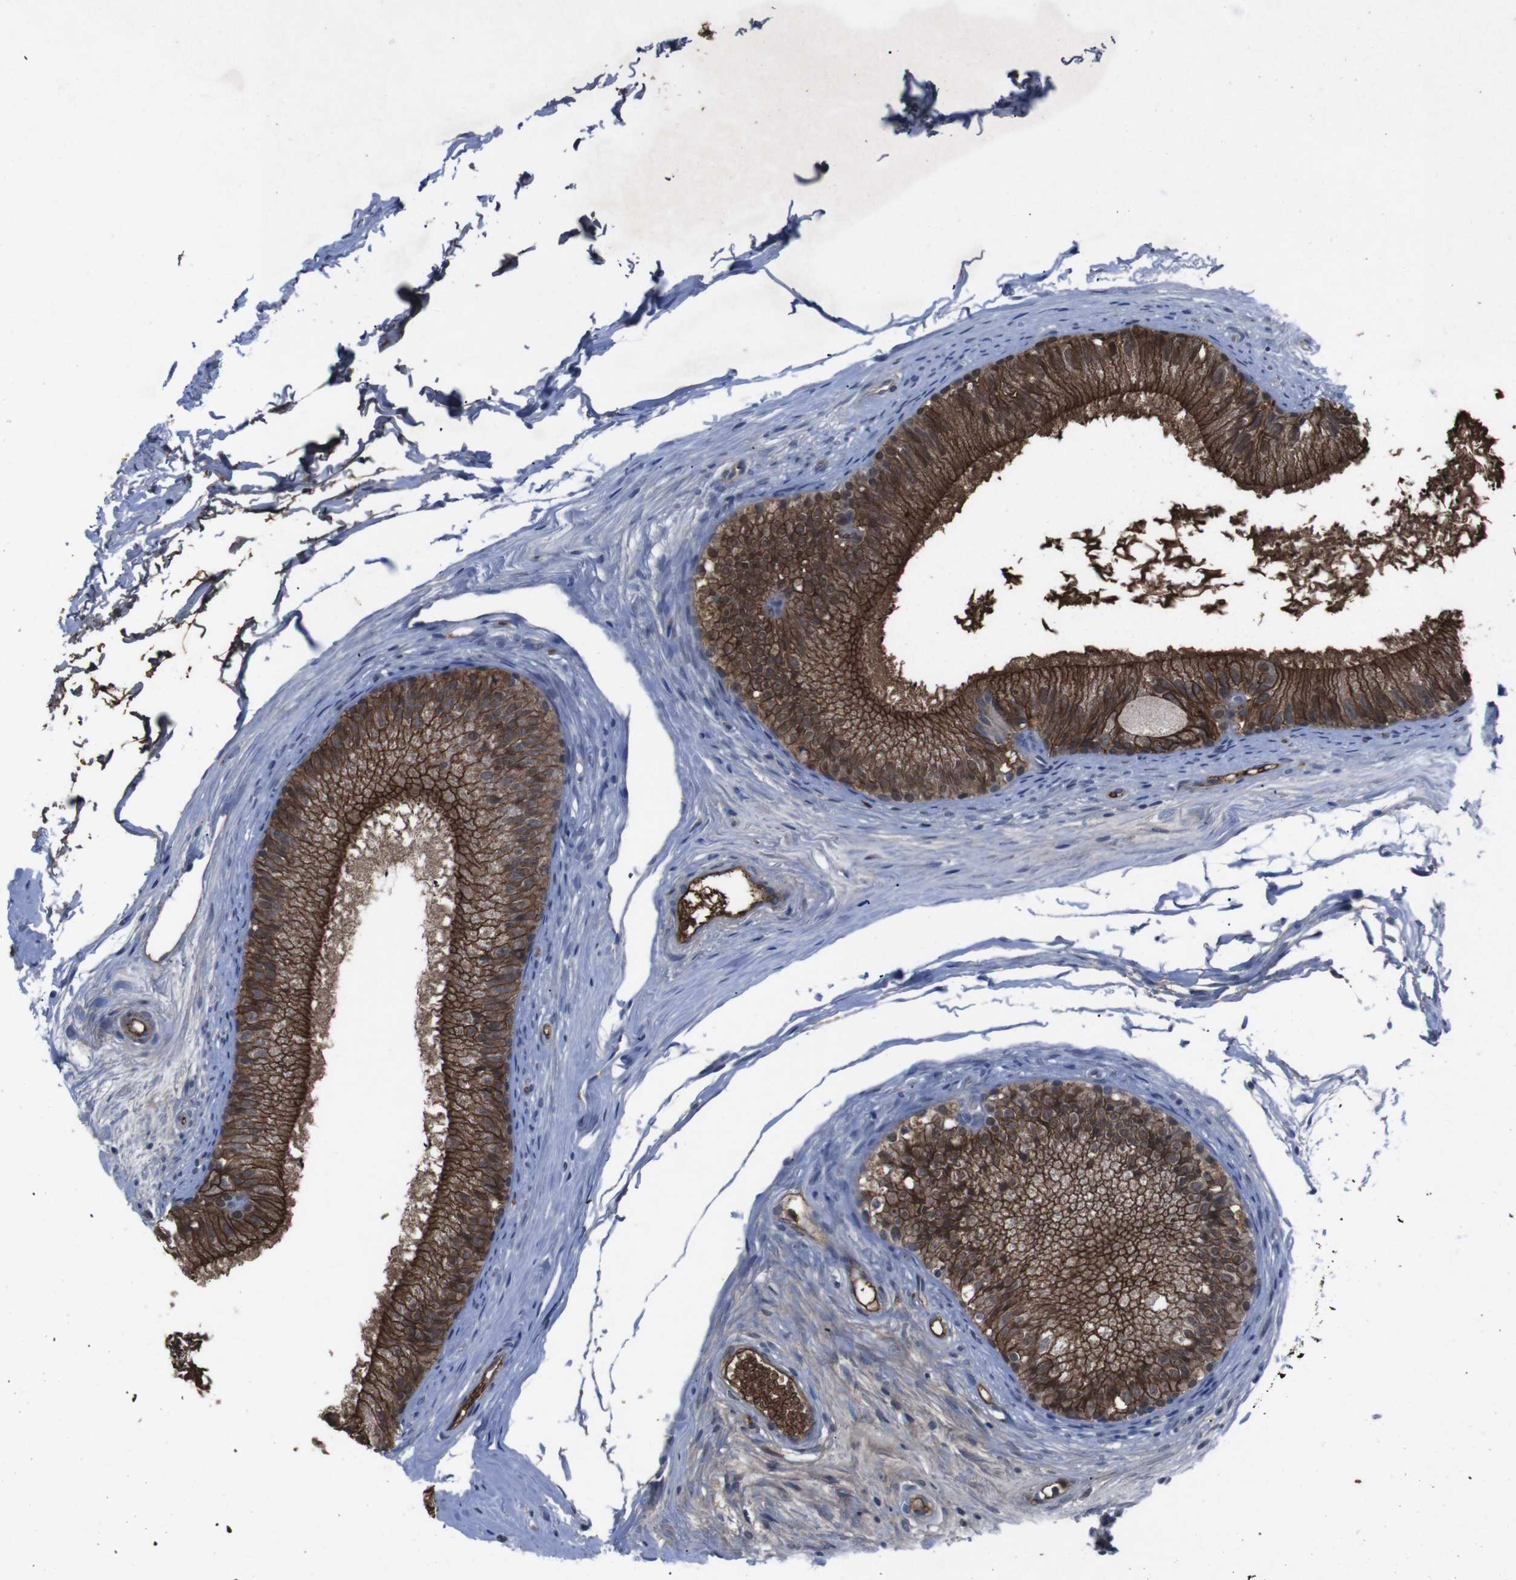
{"staining": {"intensity": "strong", "quantity": ">75%", "location": "cytoplasmic/membranous"}, "tissue": "epididymis", "cell_type": "Glandular cells", "image_type": "normal", "snomed": [{"axis": "morphology", "description": "Normal tissue, NOS"}, {"axis": "topography", "description": "Epididymis"}], "caption": "IHC staining of unremarkable epididymis, which reveals high levels of strong cytoplasmic/membranous expression in approximately >75% of glandular cells indicating strong cytoplasmic/membranous protein expression. The staining was performed using DAB (3,3'-diaminobenzidine) (brown) for protein detection and nuclei were counterstained in hematoxylin (blue).", "gene": "SPTB", "patient": {"sex": "male", "age": 56}}